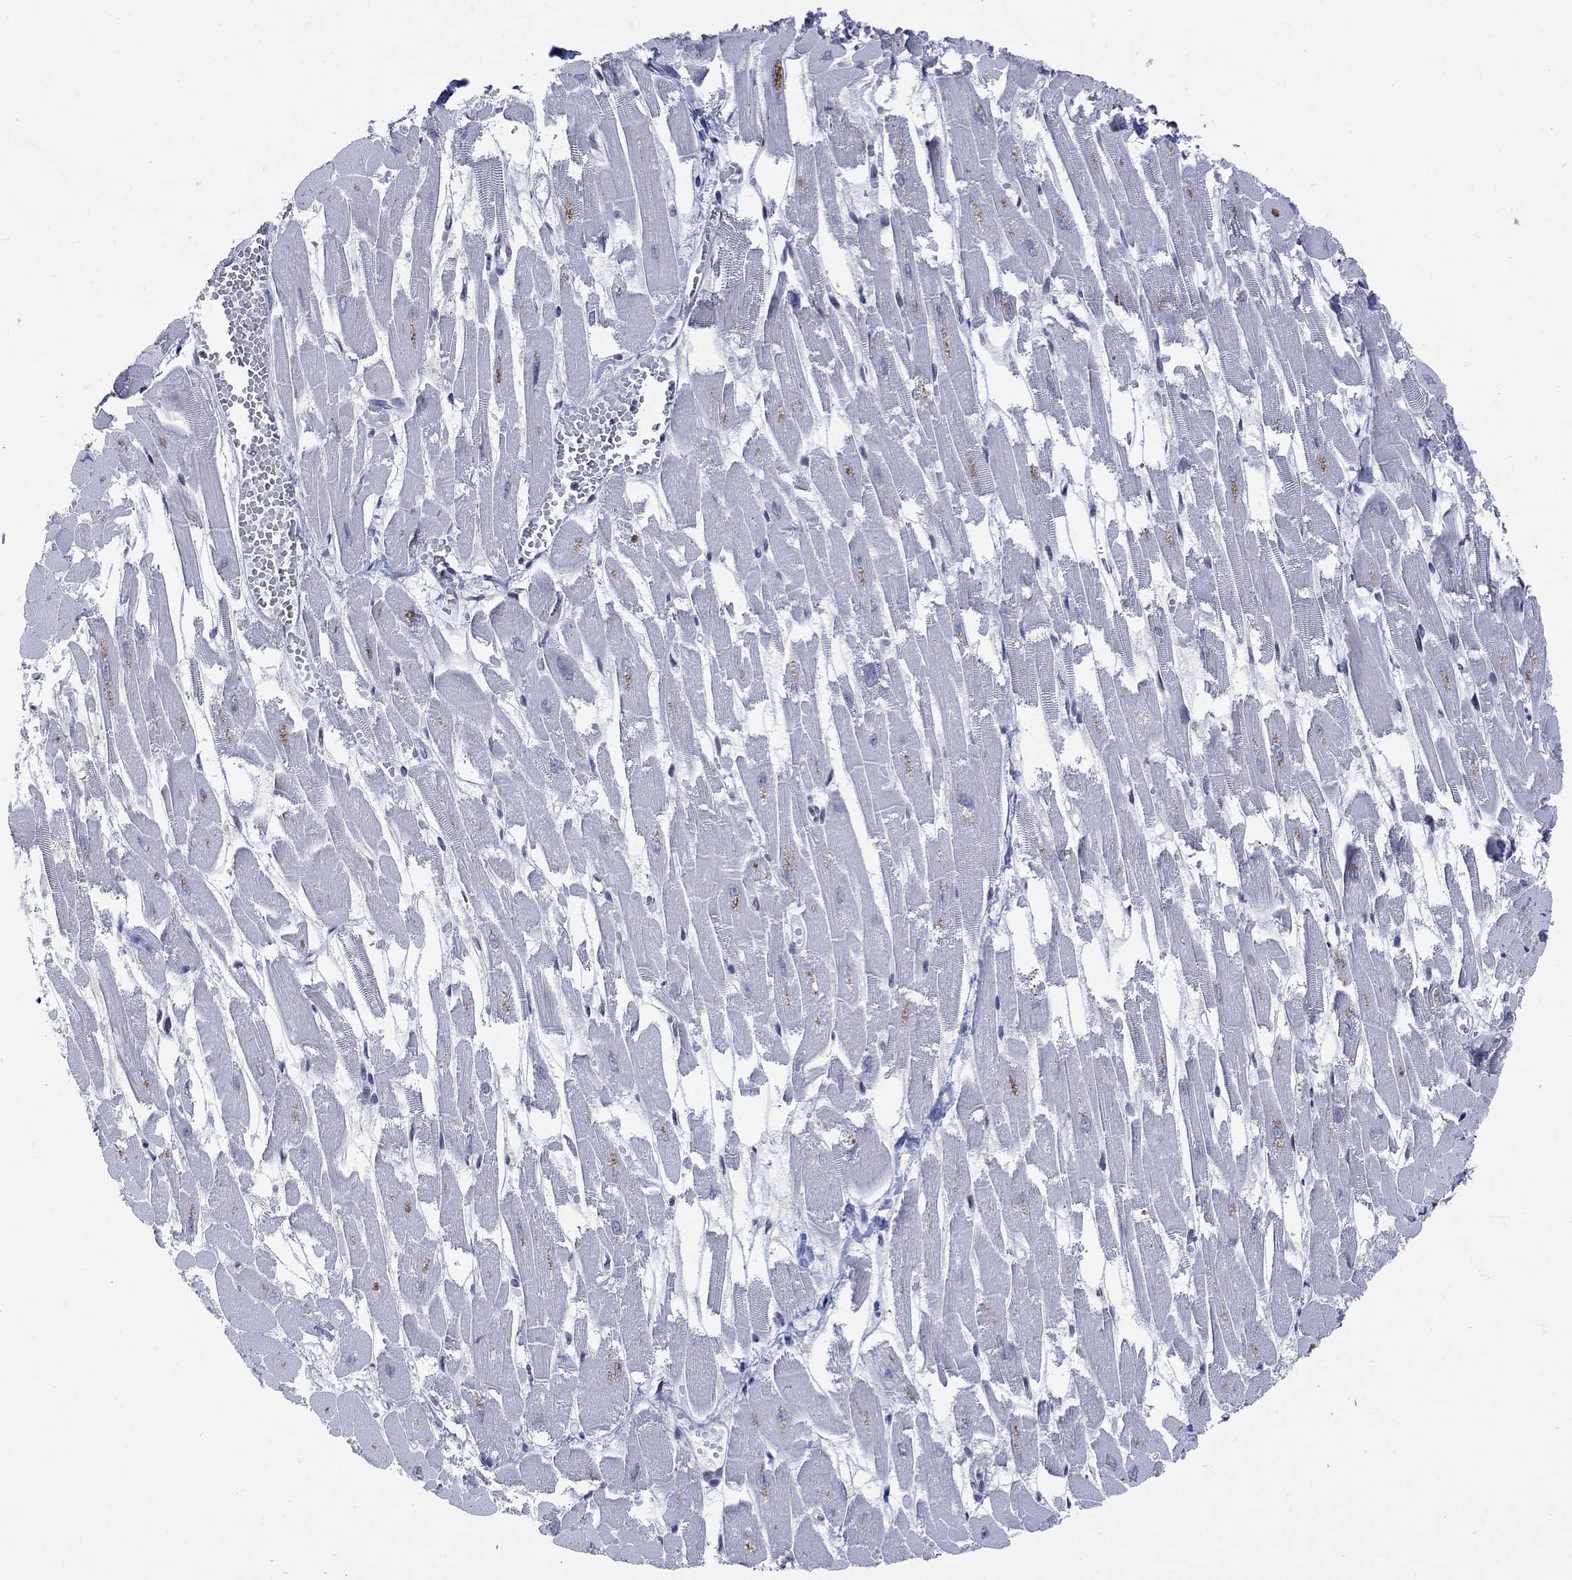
{"staining": {"intensity": "negative", "quantity": "none", "location": "none"}, "tissue": "heart muscle", "cell_type": "Cardiomyocytes", "image_type": "normal", "snomed": [{"axis": "morphology", "description": "Normal tissue, NOS"}, {"axis": "topography", "description": "Heart"}], "caption": "Protein analysis of unremarkable heart muscle reveals no significant staining in cardiomyocytes.", "gene": "HCFC1", "patient": {"sex": "female", "age": 52}}